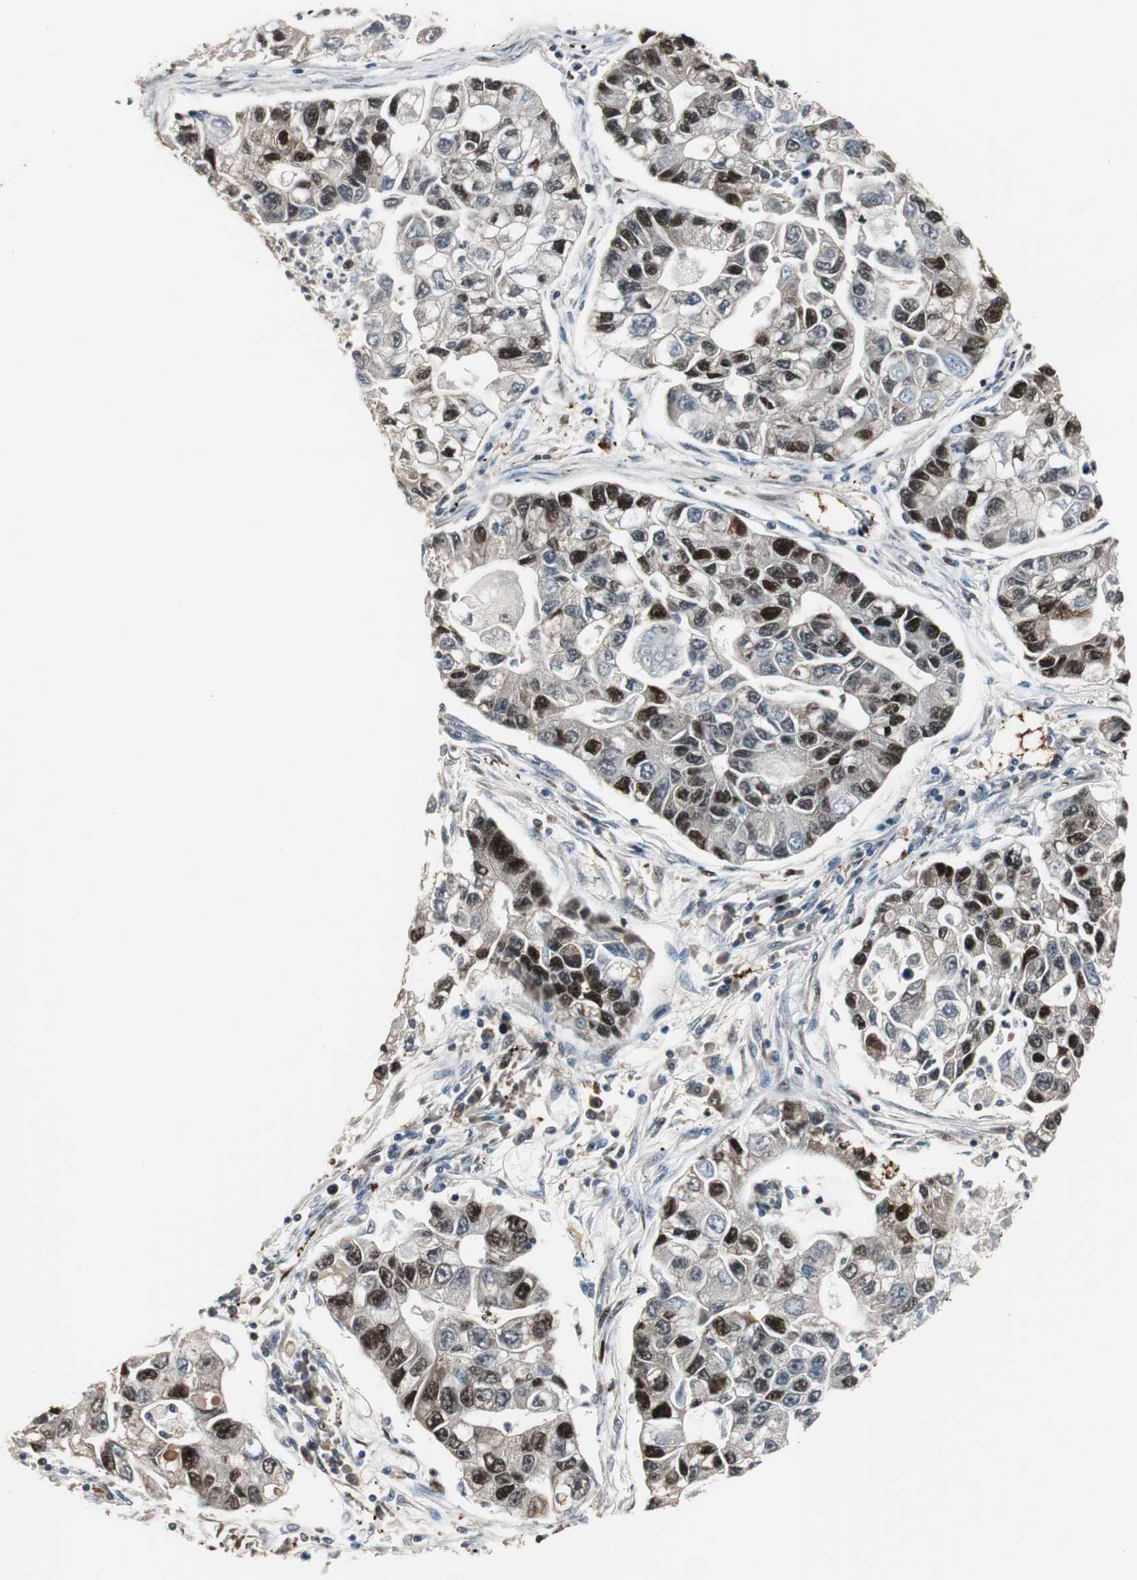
{"staining": {"intensity": "strong", "quantity": "25%-75%", "location": "nuclear"}, "tissue": "lung cancer", "cell_type": "Tumor cells", "image_type": "cancer", "snomed": [{"axis": "morphology", "description": "Adenocarcinoma, NOS"}, {"axis": "topography", "description": "Lung"}], "caption": "Tumor cells exhibit high levels of strong nuclear expression in approximately 25%-75% of cells in lung cancer. The staining is performed using DAB (3,3'-diaminobenzidine) brown chromogen to label protein expression. The nuclei are counter-stained blue using hematoxylin.", "gene": "FEN1", "patient": {"sex": "female", "age": 51}}